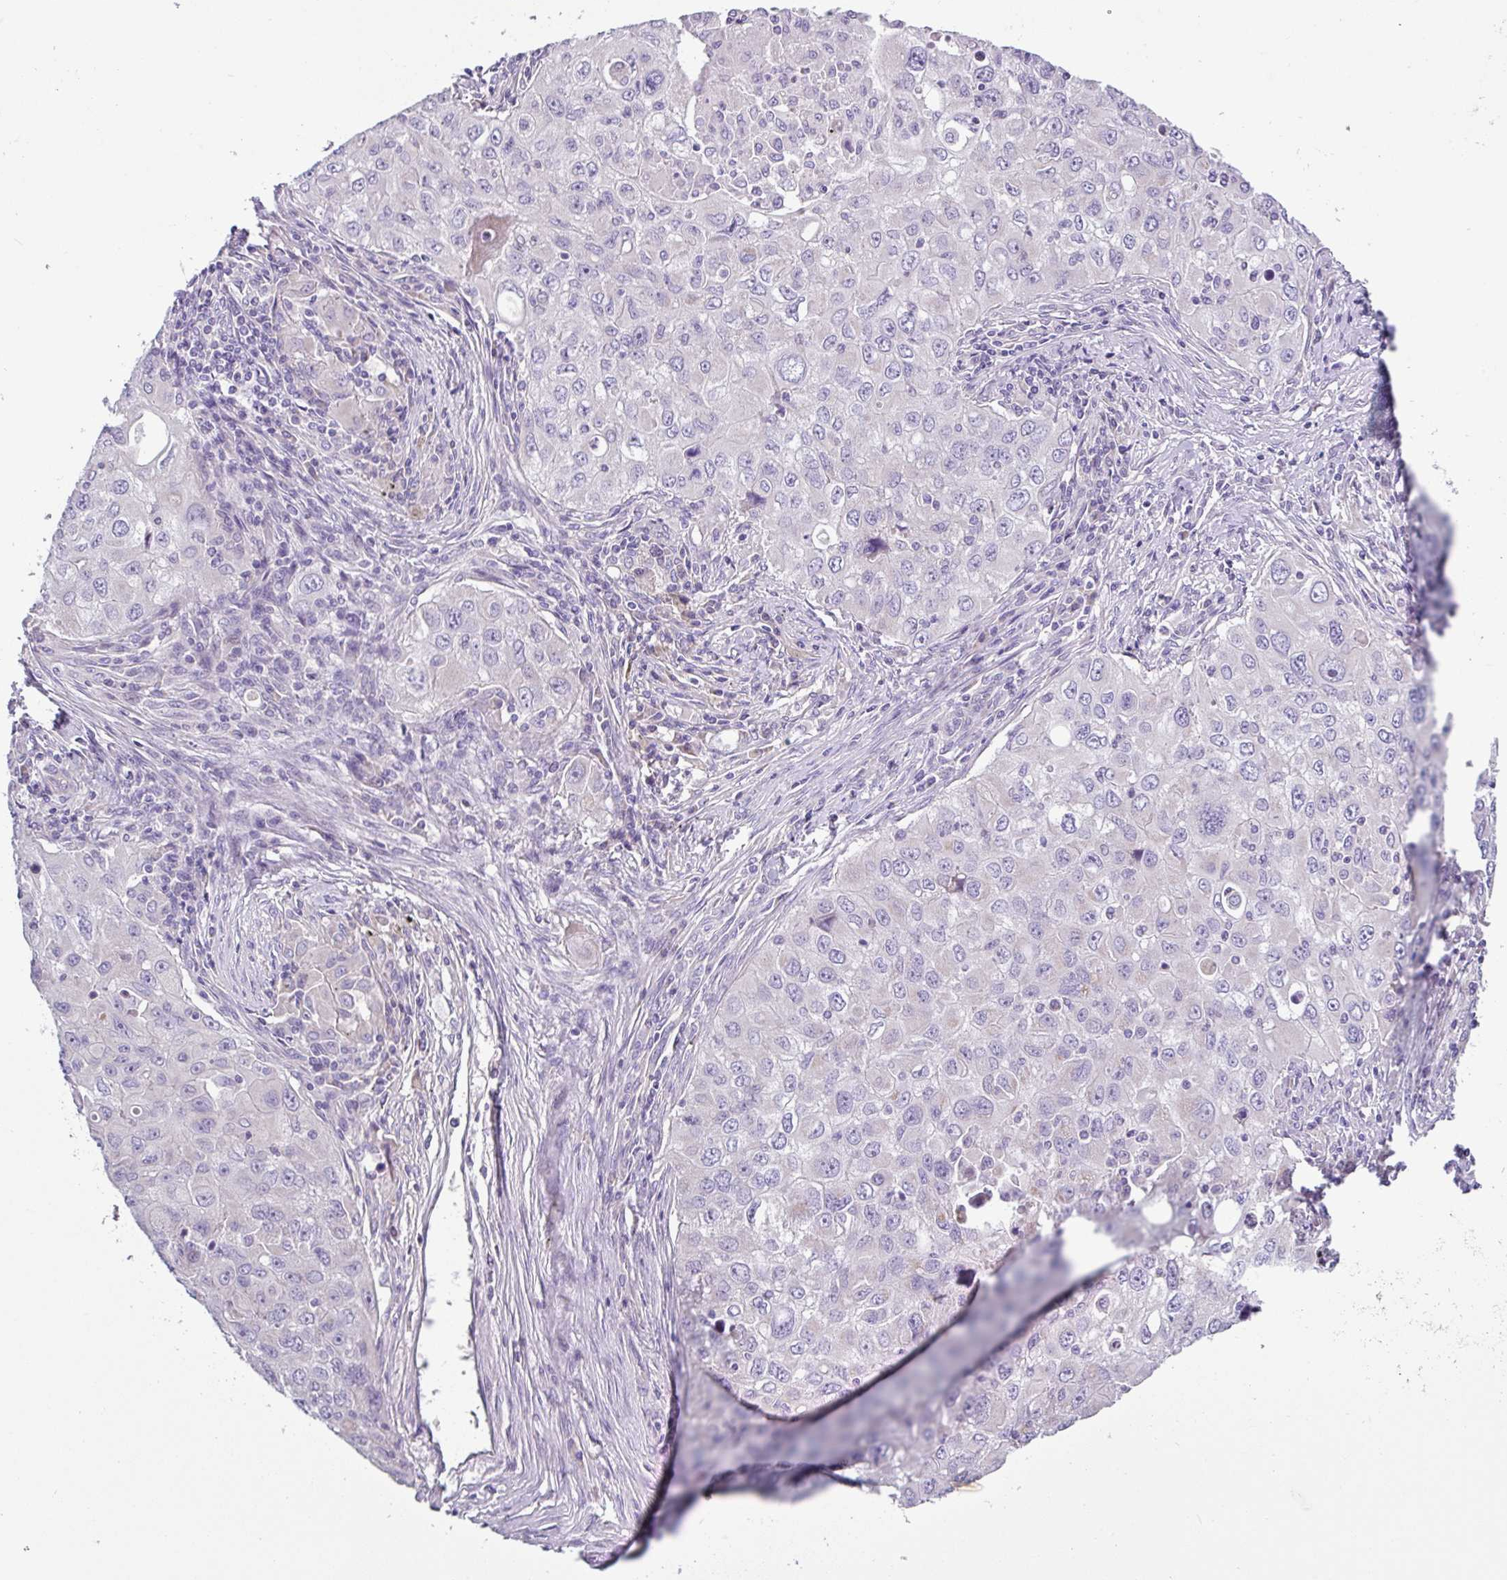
{"staining": {"intensity": "negative", "quantity": "none", "location": "none"}, "tissue": "lung cancer", "cell_type": "Tumor cells", "image_type": "cancer", "snomed": [{"axis": "morphology", "description": "Adenocarcinoma, NOS"}, {"axis": "morphology", "description": "Adenocarcinoma, metastatic, NOS"}, {"axis": "topography", "description": "Lymph node"}, {"axis": "topography", "description": "Lung"}], "caption": "Photomicrograph shows no protein positivity in tumor cells of lung cancer (adenocarcinoma) tissue.", "gene": "RGS16", "patient": {"sex": "female", "age": 42}}